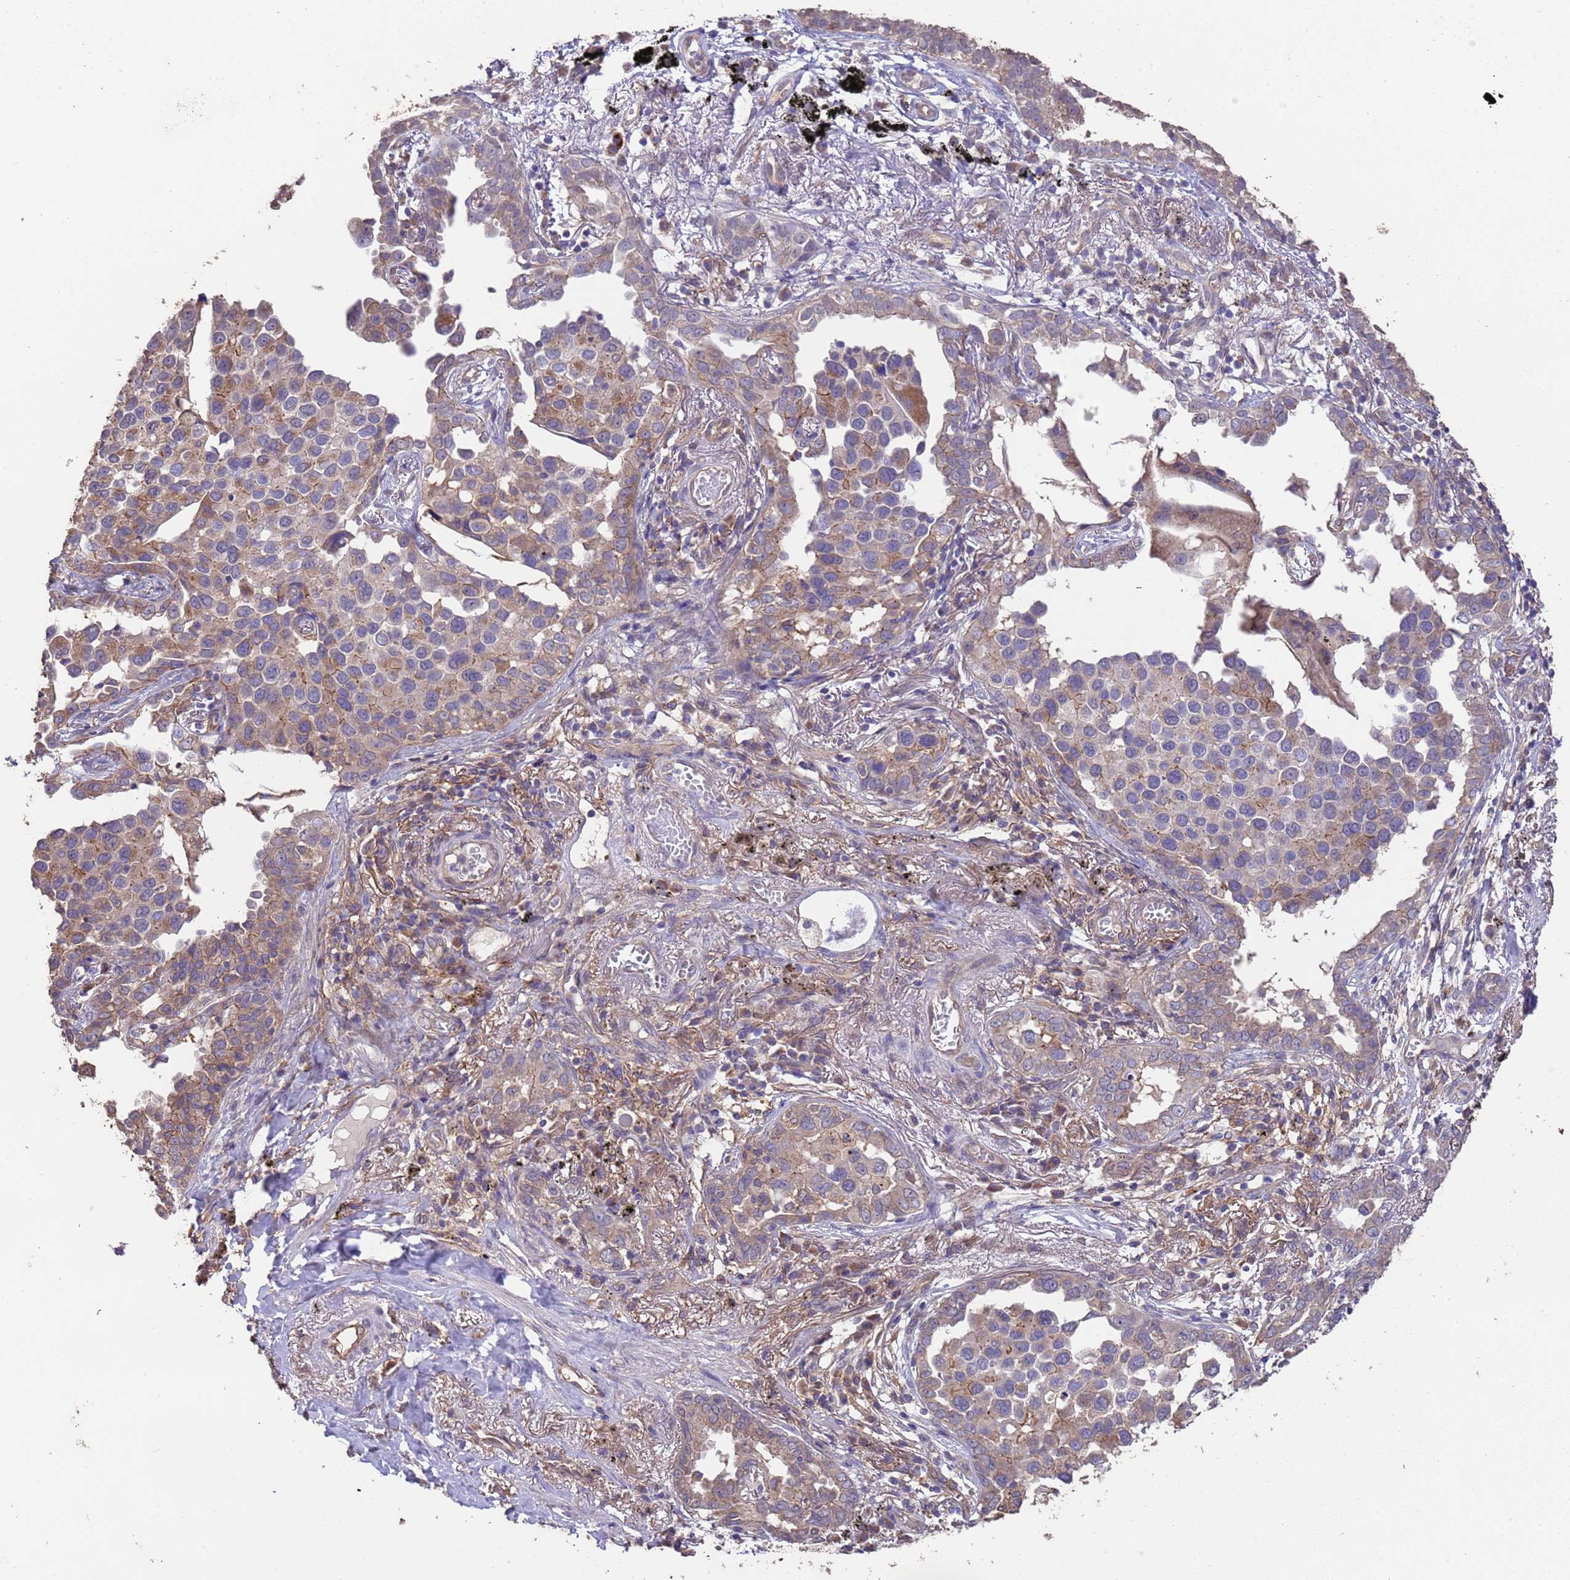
{"staining": {"intensity": "weak", "quantity": "25%-75%", "location": "cytoplasmic/membranous"}, "tissue": "lung cancer", "cell_type": "Tumor cells", "image_type": "cancer", "snomed": [{"axis": "morphology", "description": "Adenocarcinoma, NOS"}, {"axis": "topography", "description": "Lung"}], "caption": "Brown immunohistochemical staining in human adenocarcinoma (lung) displays weak cytoplasmic/membranous positivity in approximately 25%-75% of tumor cells.", "gene": "NPHP1", "patient": {"sex": "male", "age": 67}}